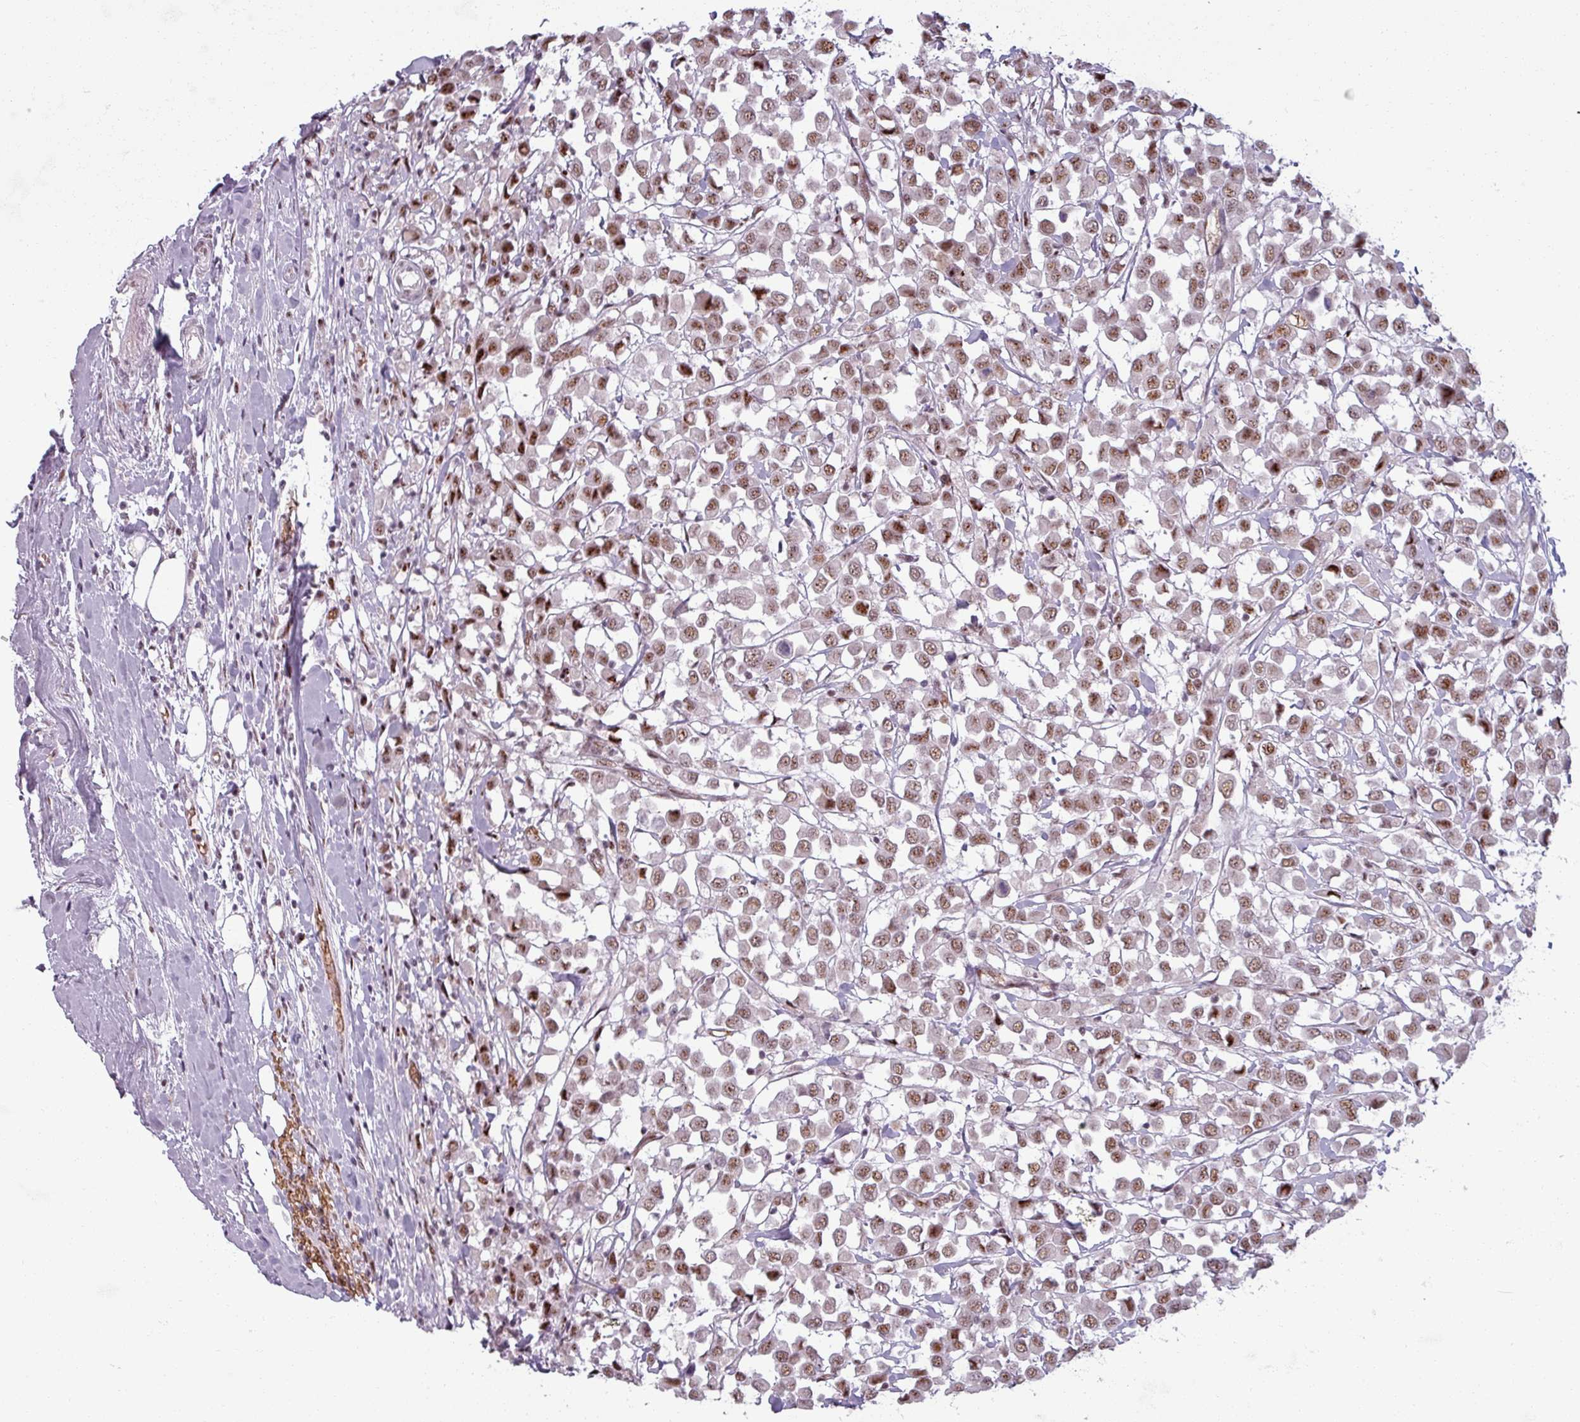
{"staining": {"intensity": "moderate", "quantity": ">75%", "location": "nuclear"}, "tissue": "breast cancer", "cell_type": "Tumor cells", "image_type": "cancer", "snomed": [{"axis": "morphology", "description": "Duct carcinoma"}, {"axis": "topography", "description": "Breast"}], "caption": "Tumor cells exhibit medium levels of moderate nuclear positivity in approximately >75% of cells in human breast cancer. Nuclei are stained in blue.", "gene": "NCOR1", "patient": {"sex": "female", "age": 61}}